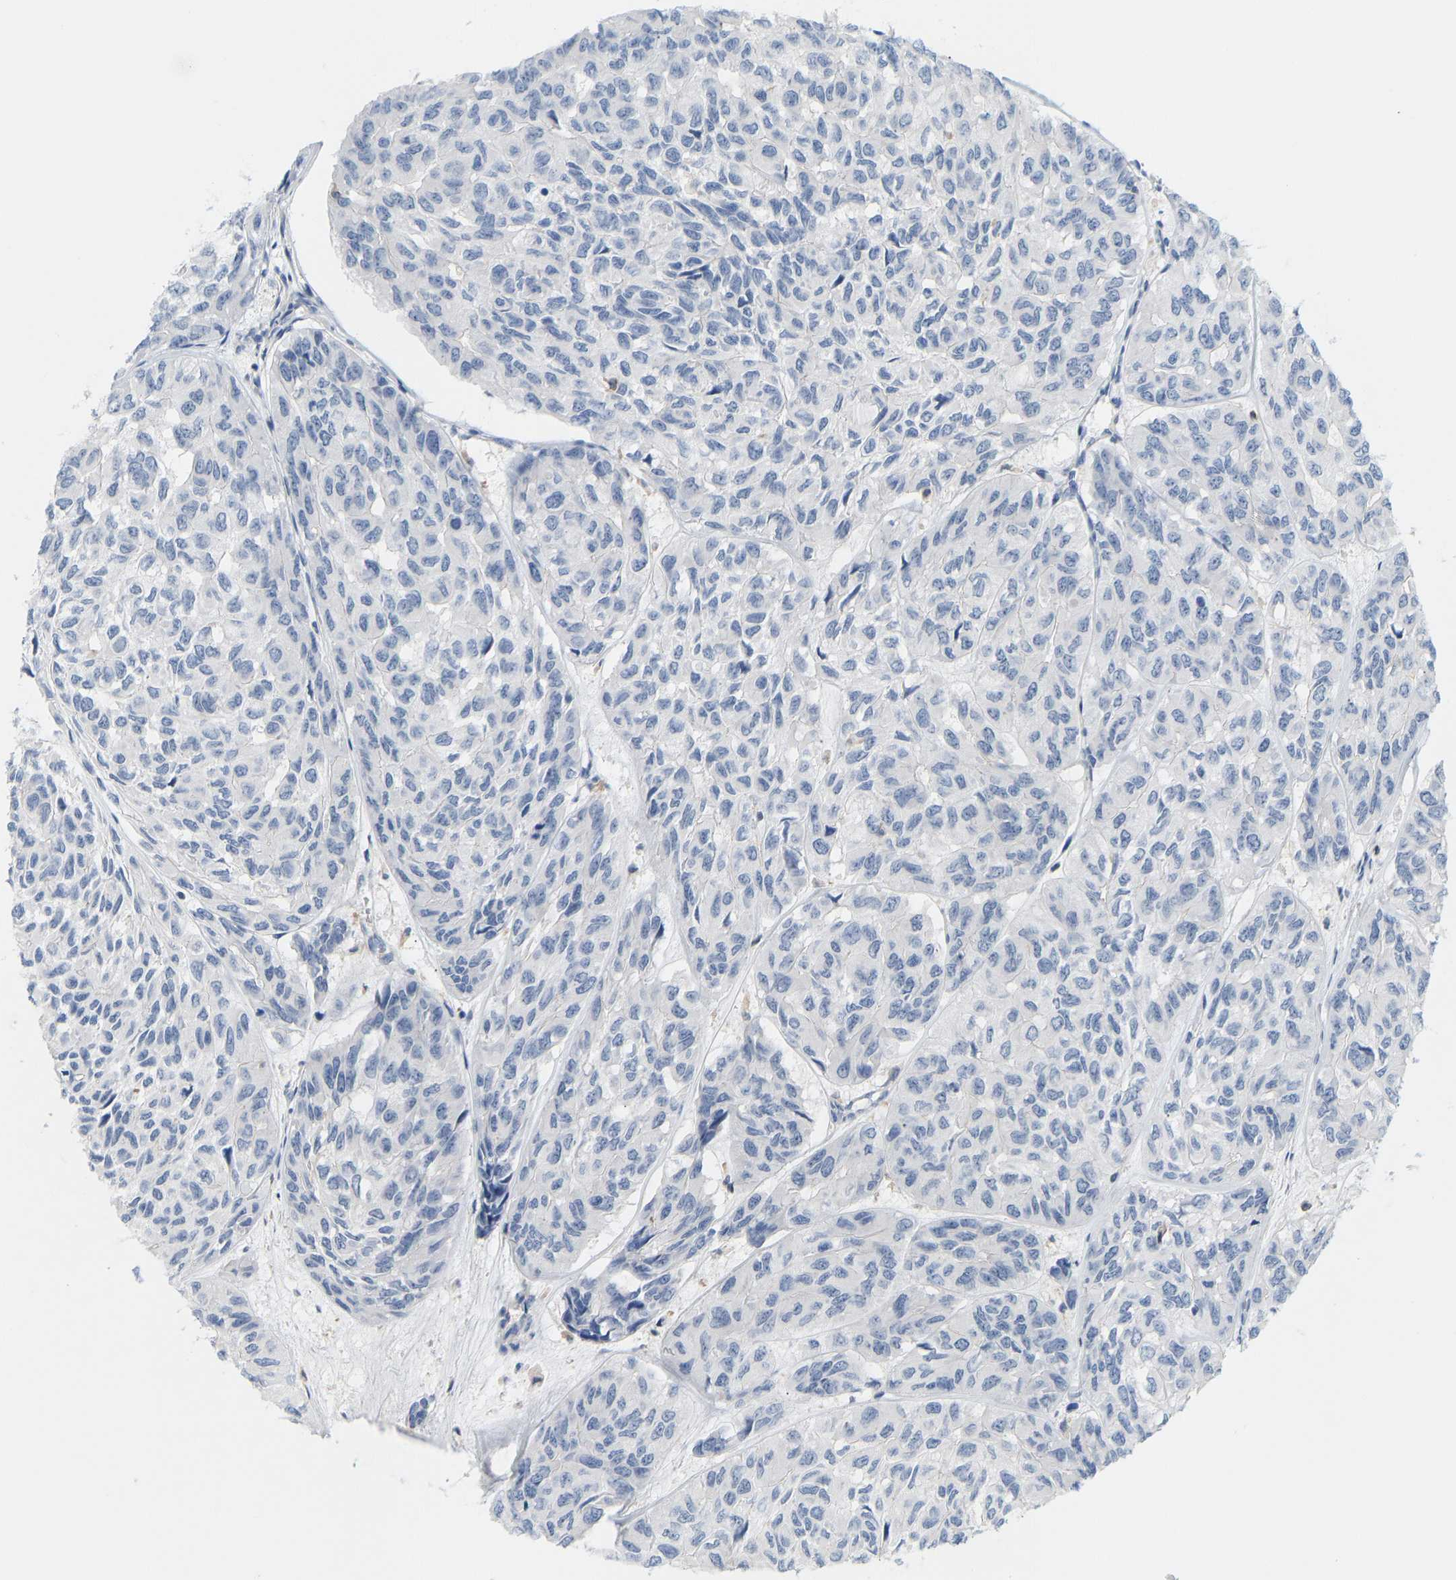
{"staining": {"intensity": "negative", "quantity": "none", "location": "none"}, "tissue": "head and neck cancer", "cell_type": "Tumor cells", "image_type": "cancer", "snomed": [{"axis": "morphology", "description": "Adenocarcinoma, NOS"}, {"axis": "topography", "description": "Salivary gland, NOS"}, {"axis": "topography", "description": "Head-Neck"}], "caption": "IHC histopathology image of neoplastic tissue: human head and neck cancer stained with DAB (3,3'-diaminobenzidine) reveals no significant protein staining in tumor cells.", "gene": "EVL", "patient": {"sex": "female", "age": 76}}